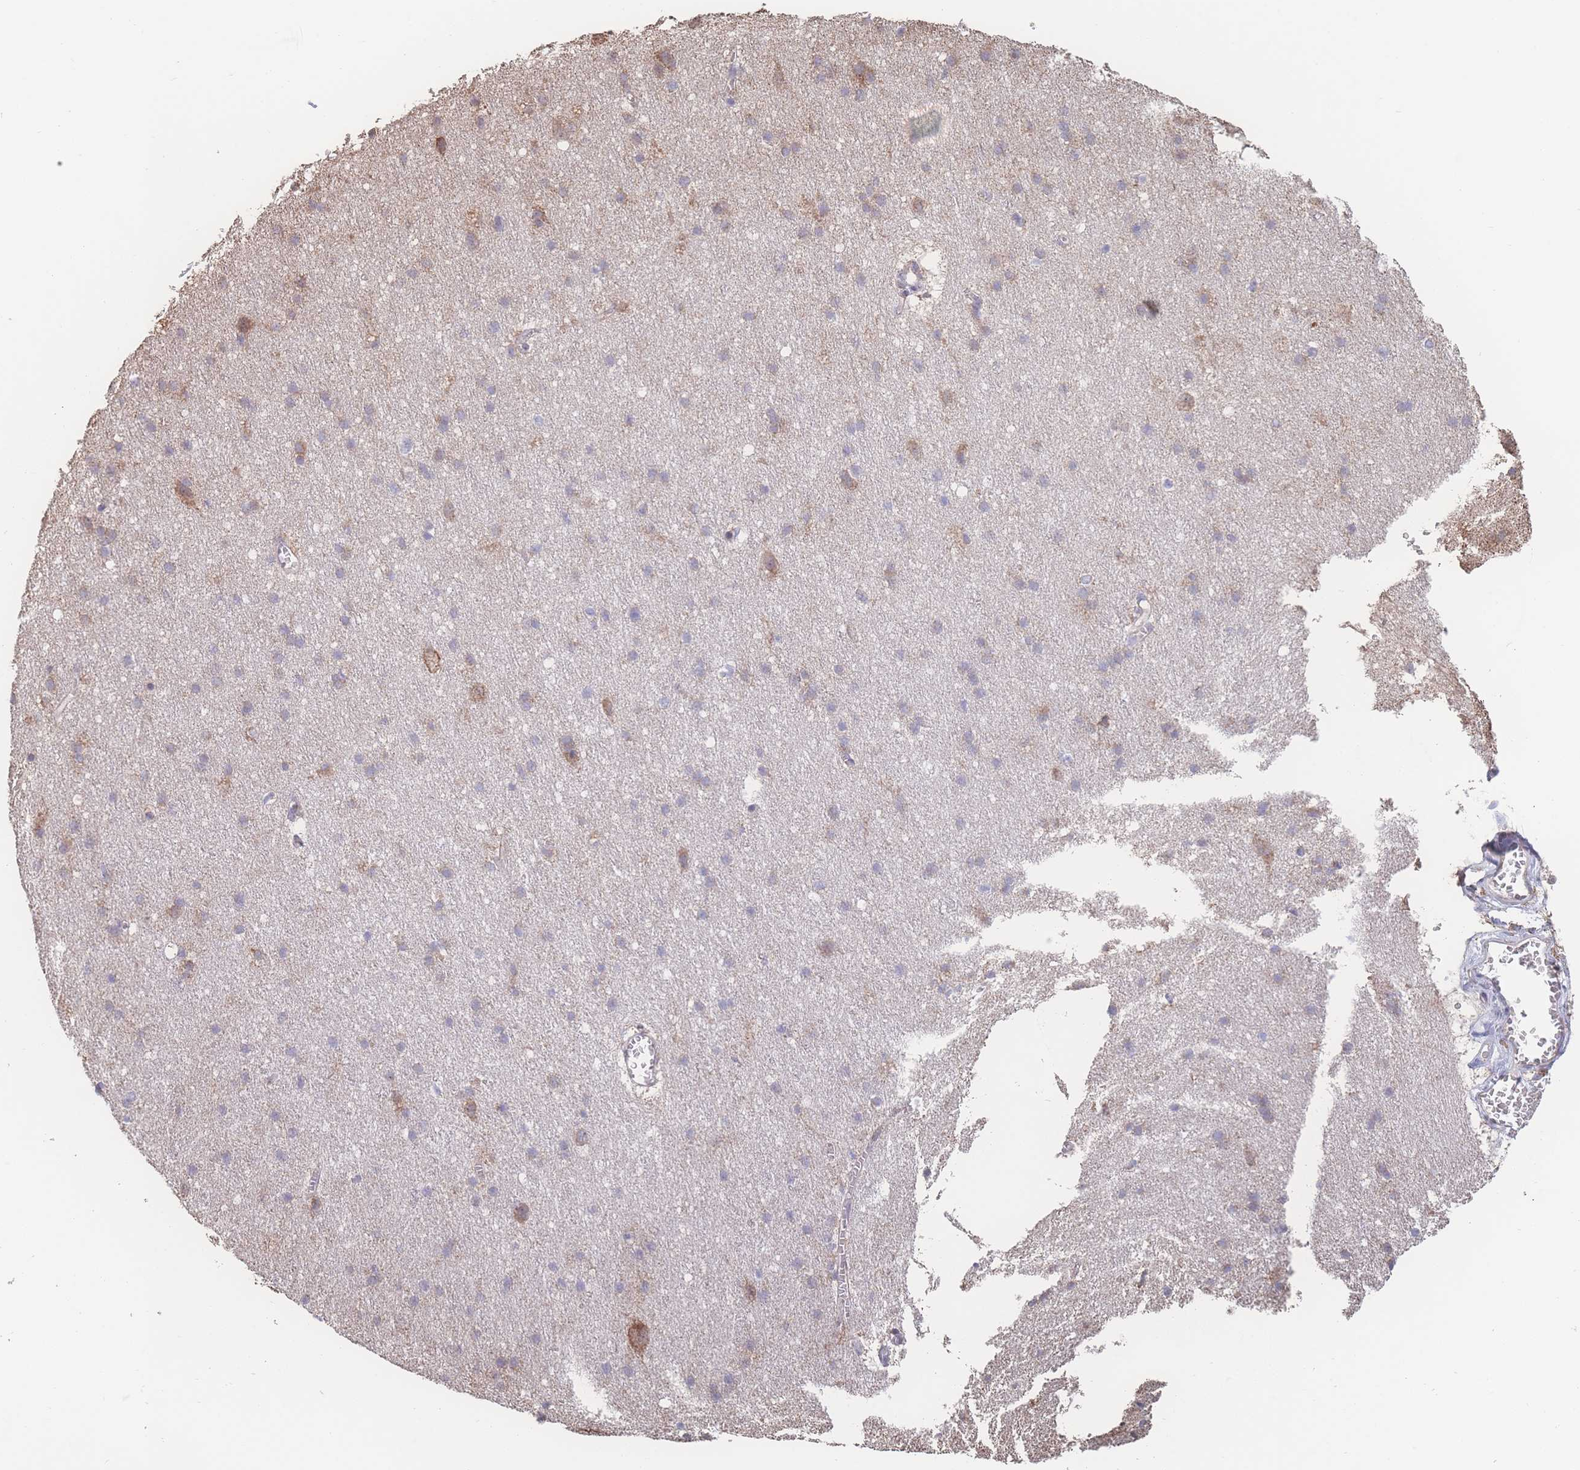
{"staining": {"intensity": "moderate", "quantity": "<25%", "location": "cytoplasmic/membranous"}, "tissue": "cerebral cortex", "cell_type": "Endothelial cells", "image_type": "normal", "snomed": [{"axis": "morphology", "description": "Normal tissue, NOS"}, {"axis": "topography", "description": "Cerebral cortex"}], "caption": "An IHC image of unremarkable tissue is shown. Protein staining in brown highlights moderate cytoplasmic/membranous positivity in cerebral cortex within endothelial cells. Ihc stains the protein in brown and the nuclei are stained blue.", "gene": "SGSM3", "patient": {"sex": "male", "age": 54}}